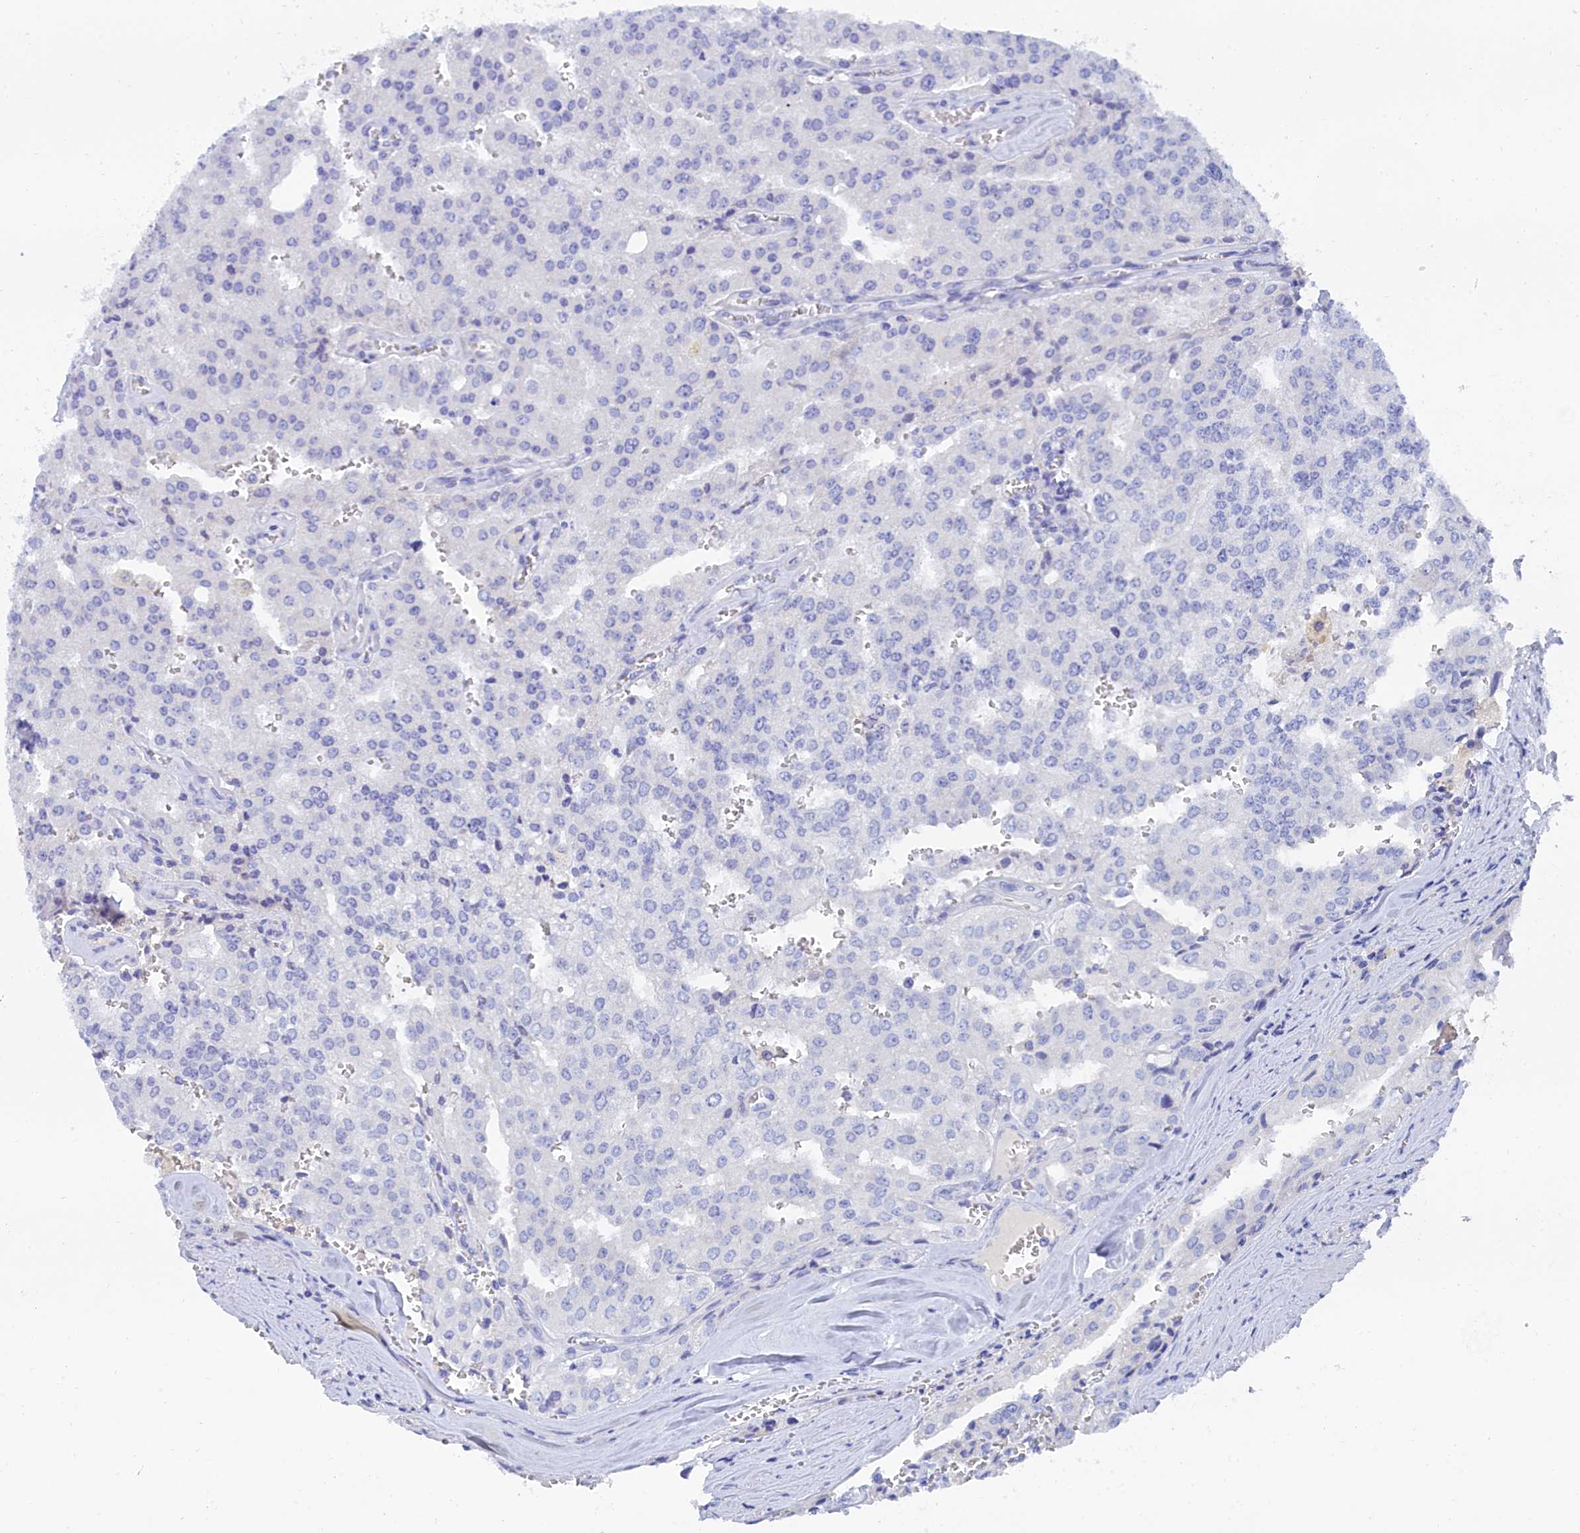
{"staining": {"intensity": "negative", "quantity": "none", "location": "none"}, "tissue": "prostate cancer", "cell_type": "Tumor cells", "image_type": "cancer", "snomed": [{"axis": "morphology", "description": "Adenocarcinoma, High grade"}, {"axis": "topography", "description": "Prostate"}], "caption": "An immunohistochemistry (IHC) image of prostate cancer is shown. There is no staining in tumor cells of prostate cancer.", "gene": "TRIM10", "patient": {"sex": "male", "age": 68}}